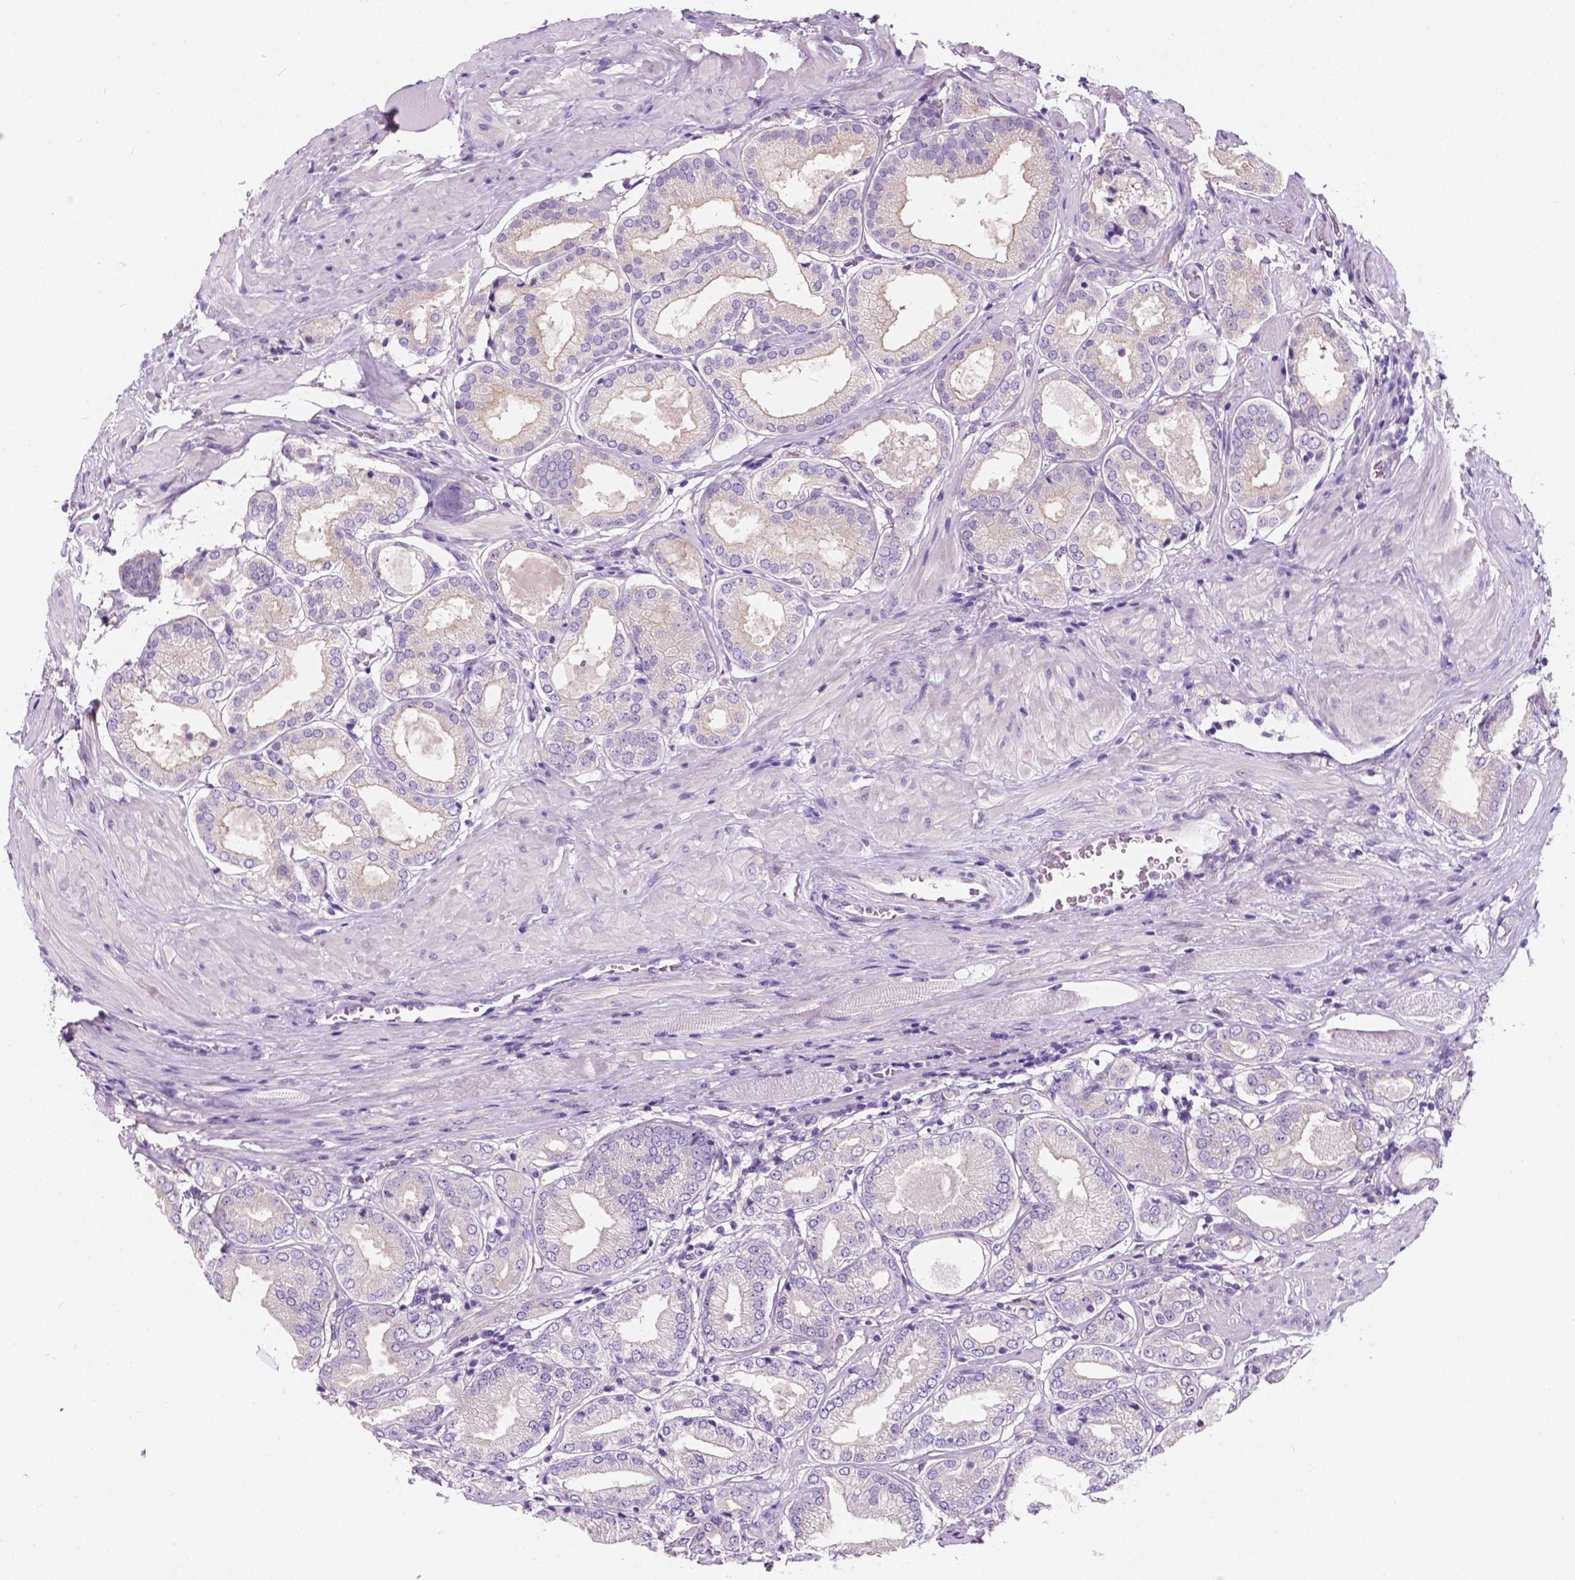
{"staining": {"intensity": "negative", "quantity": "none", "location": "none"}, "tissue": "prostate cancer", "cell_type": "Tumor cells", "image_type": "cancer", "snomed": [{"axis": "morphology", "description": "Adenocarcinoma, NOS"}, {"axis": "topography", "description": "Prostate"}], "caption": "Adenocarcinoma (prostate) was stained to show a protein in brown. There is no significant expression in tumor cells.", "gene": "SIRT2", "patient": {"sex": "male", "age": 63}}